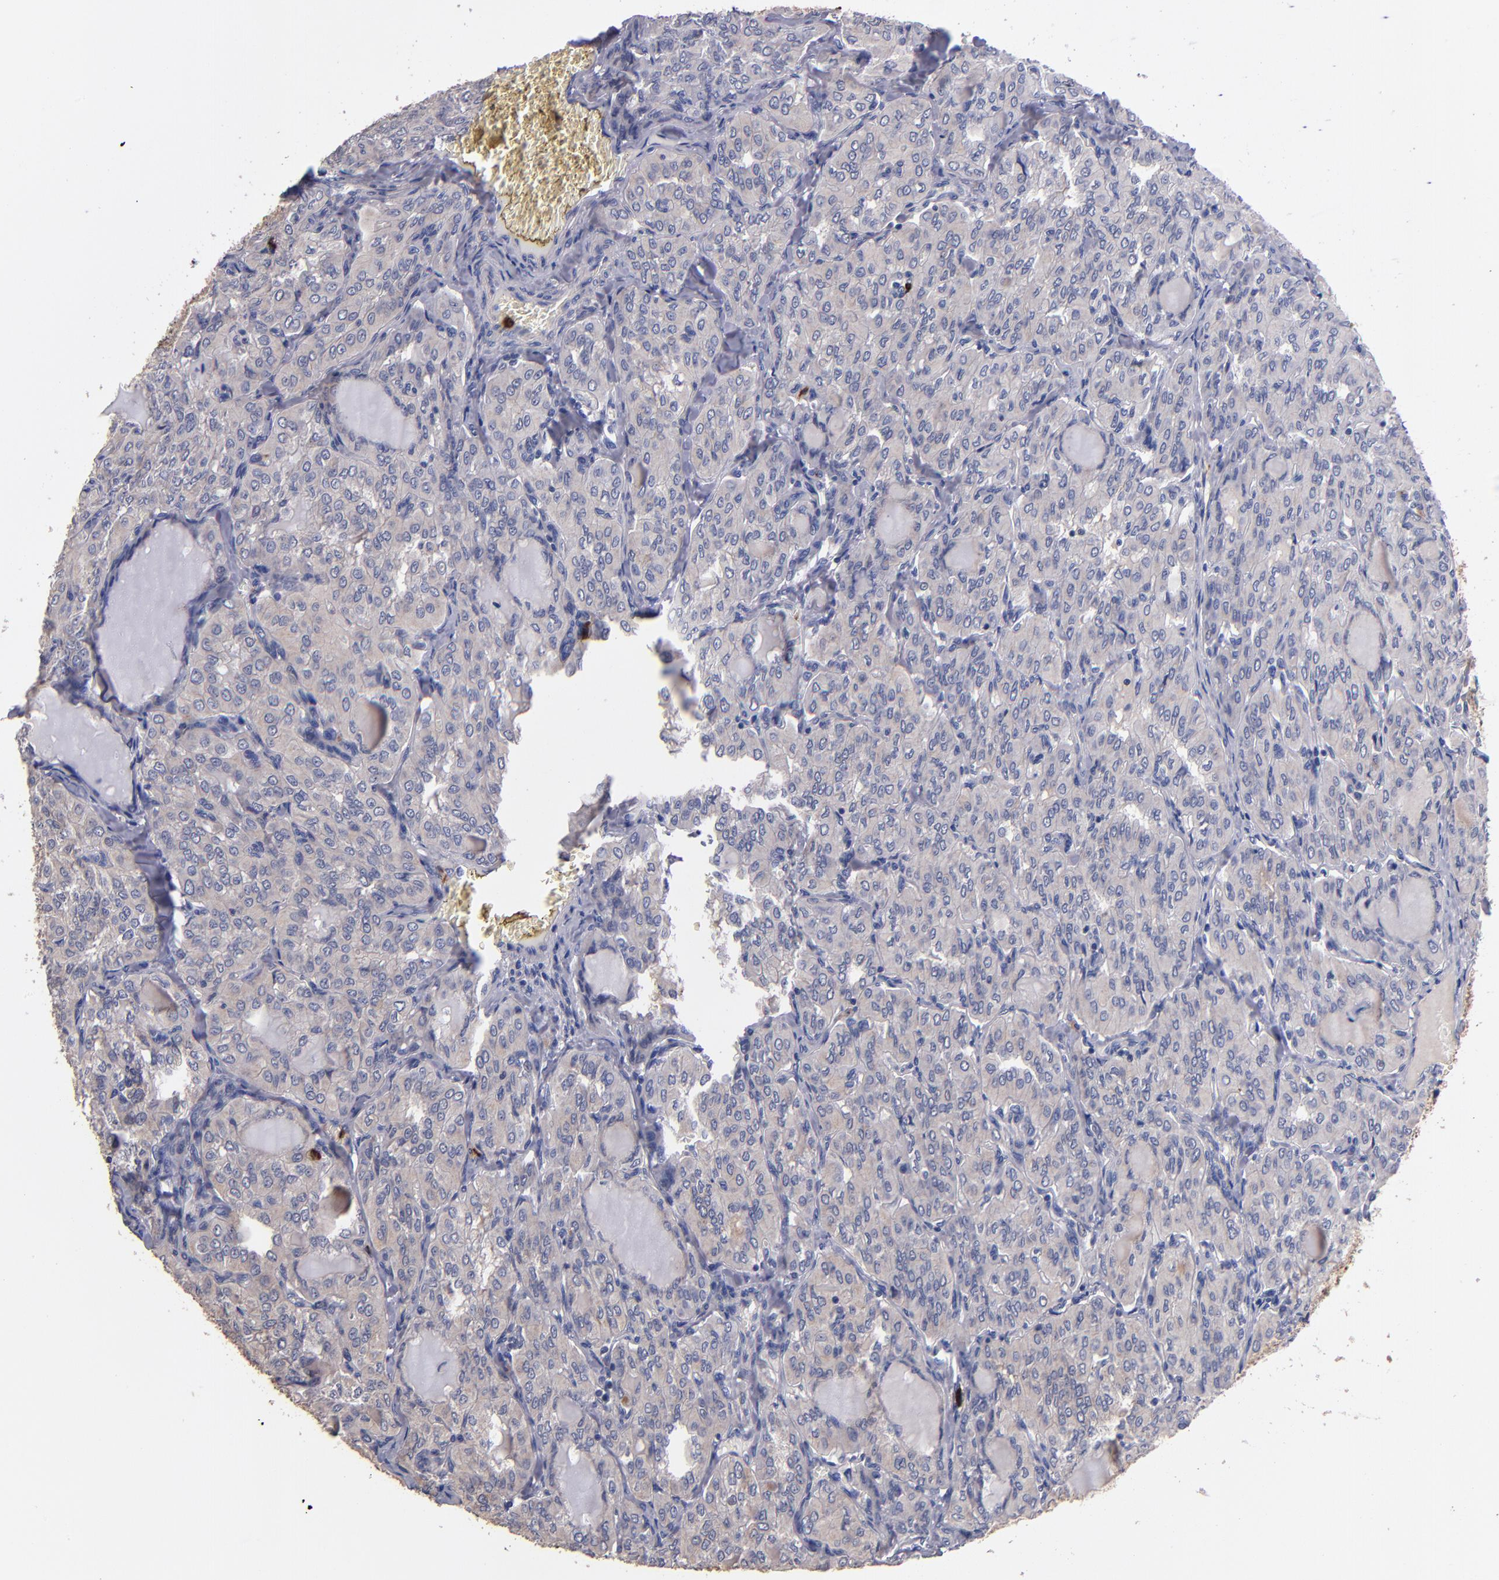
{"staining": {"intensity": "negative", "quantity": "none", "location": "none"}, "tissue": "thyroid cancer", "cell_type": "Tumor cells", "image_type": "cancer", "snomed": [{"axis": "morphology", "description": "Papillary adenocarcinoma, NOS"}, {"axis": "topography", "description": "Thyroid gland"}], "caption": "Thyroid cancer (papillary adenocarcinoma) stained for a protein using immunohistochemistry shows no positivity tumor cells.", "gene": "TTLL12", "patient": {"sex": "male", "age": 20}}